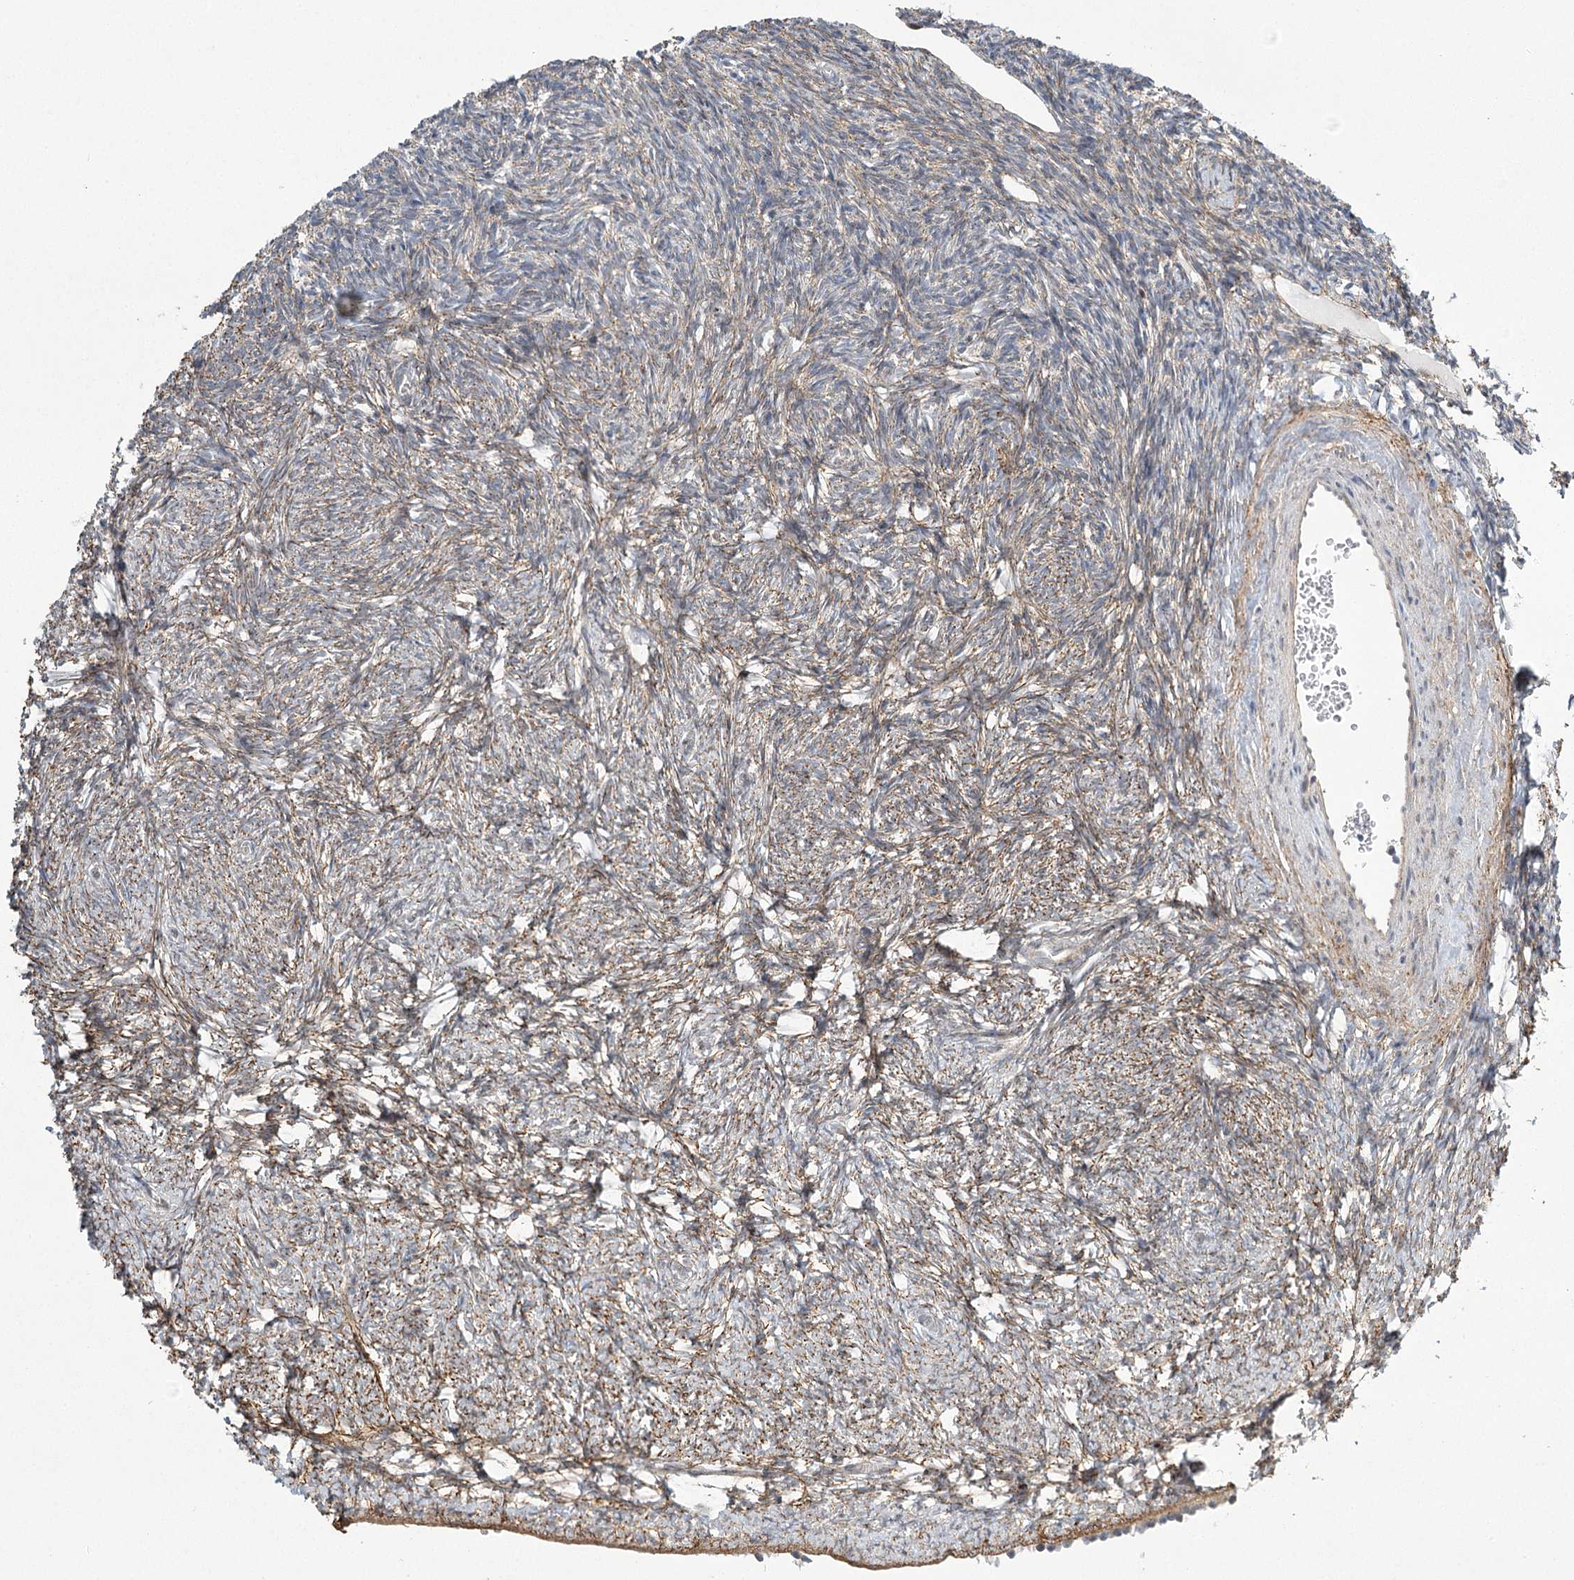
{"staining": {"intensity": "weak", "quantity": ">75%", "location": "cytoplasmic/membranous"}, "tissue": "ovary", "cell_type": "Follicle cells", "image_type": "normal", "snomed": [{"axis": "morphology", "description": "Normal tissue, NOS"}, {"axis": "topography", "description": "Ovary"}], "caption": "Immunohistochemical staining of benign ovary reveals weak cytoplasmic/membranous protein staining in approximately >75% of follicle cells. (DAB IHC, brown staining for protein, blue staining for nuclei).", "gene": "MED28", "patient": {"sex": "female", "age": 34}}